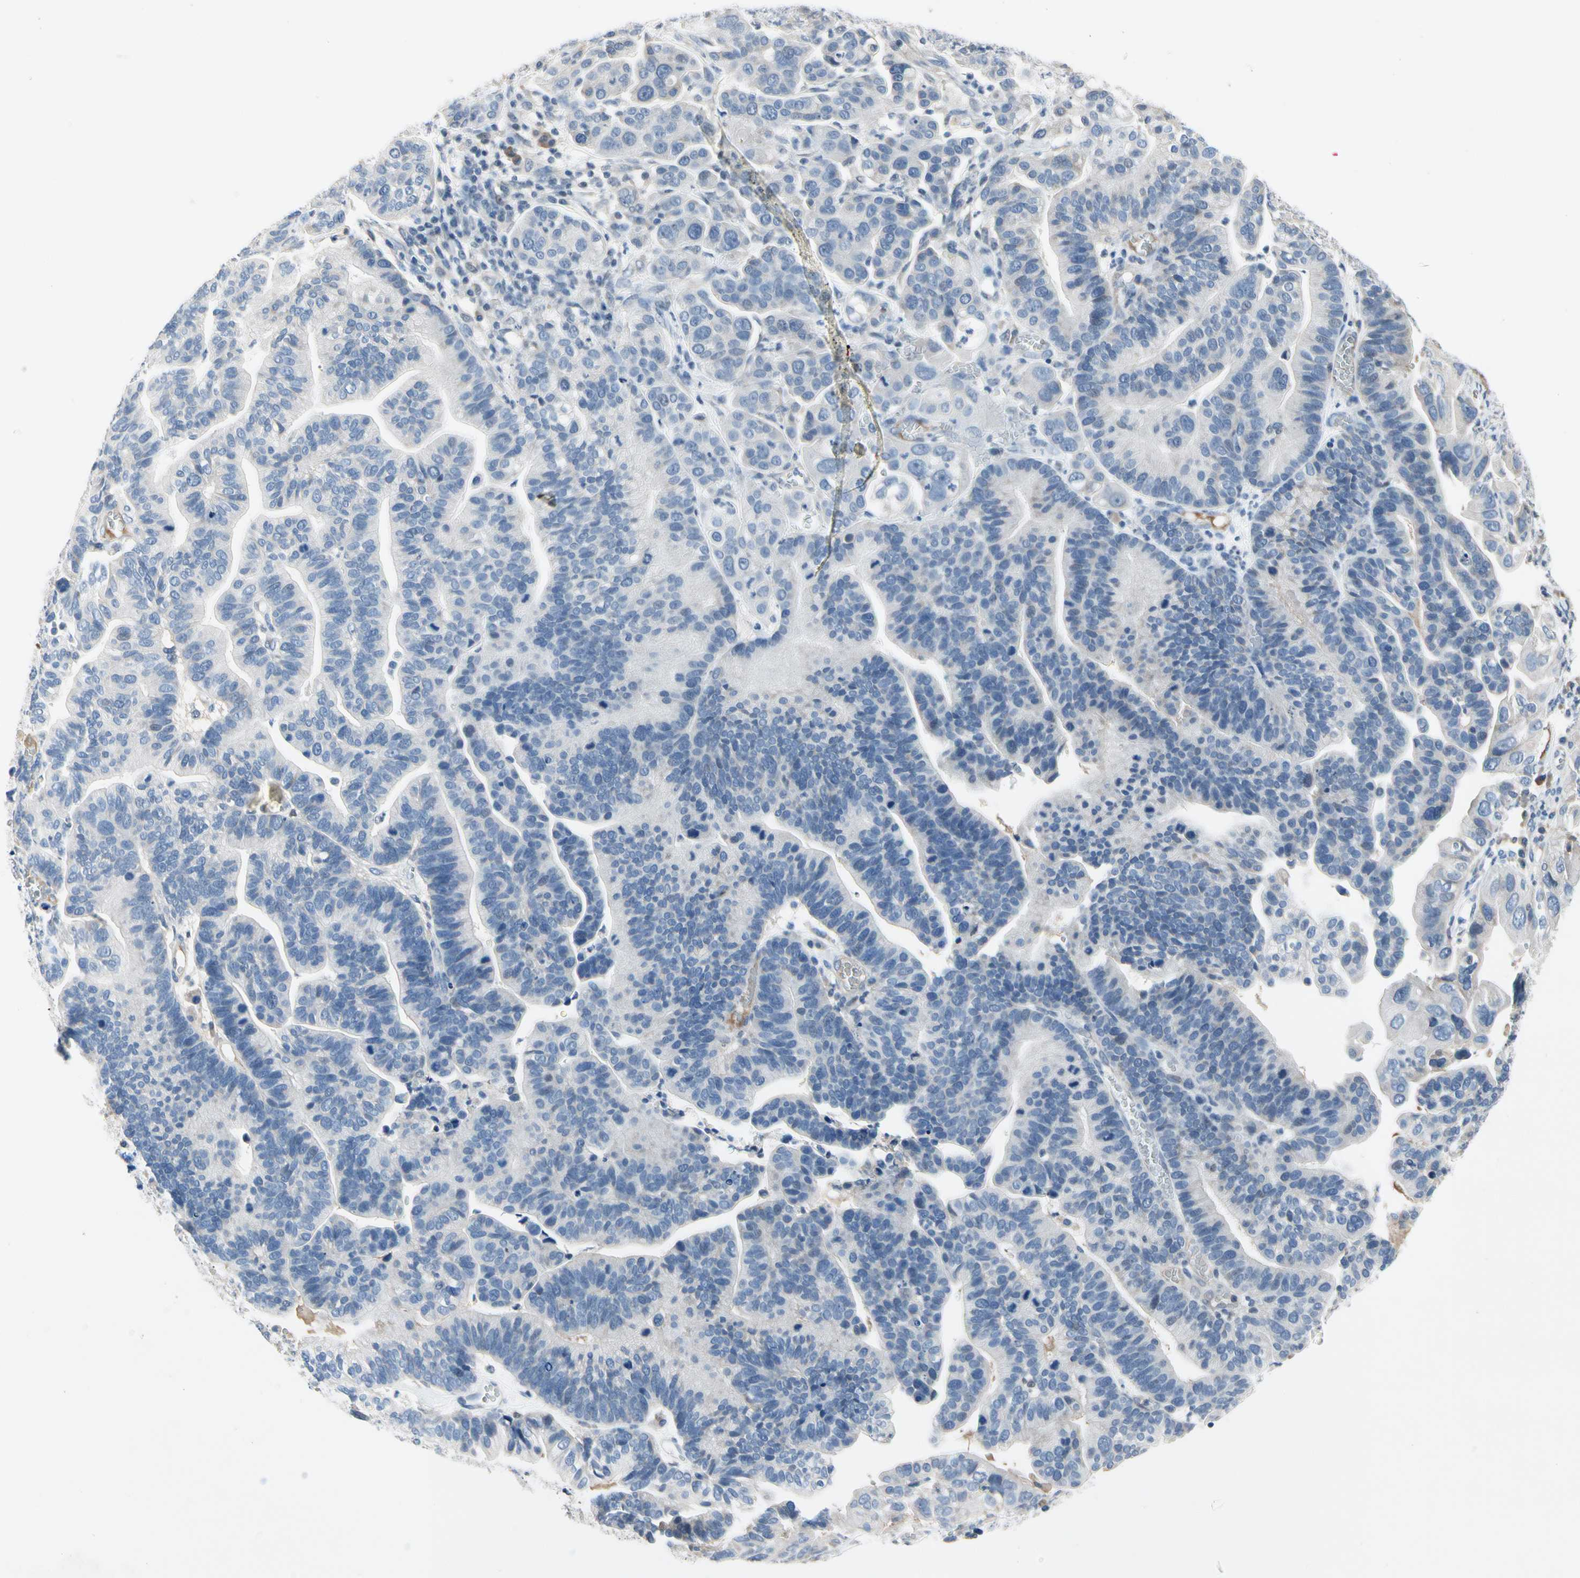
{"staining": {"intensity": "negative", "quantity": "none", "location": "none"}, "tissue": "ovarian cancer", "cell_type": "Tumor cells", "image_type": "cancer", "snomed": [{"axis": "morphology", "description": "Cystadenocarcinoma, serous, NOS"}, {"axis": "topography", "description": "Ovary"}], "caption": "Protein analysis of ovarian cancer displays no significant staining in tumor cells. (IHC, brightfield microscopy, high magnification).", "gene": "ECRG4", "patient": {"sex": "female", "age": 56}}